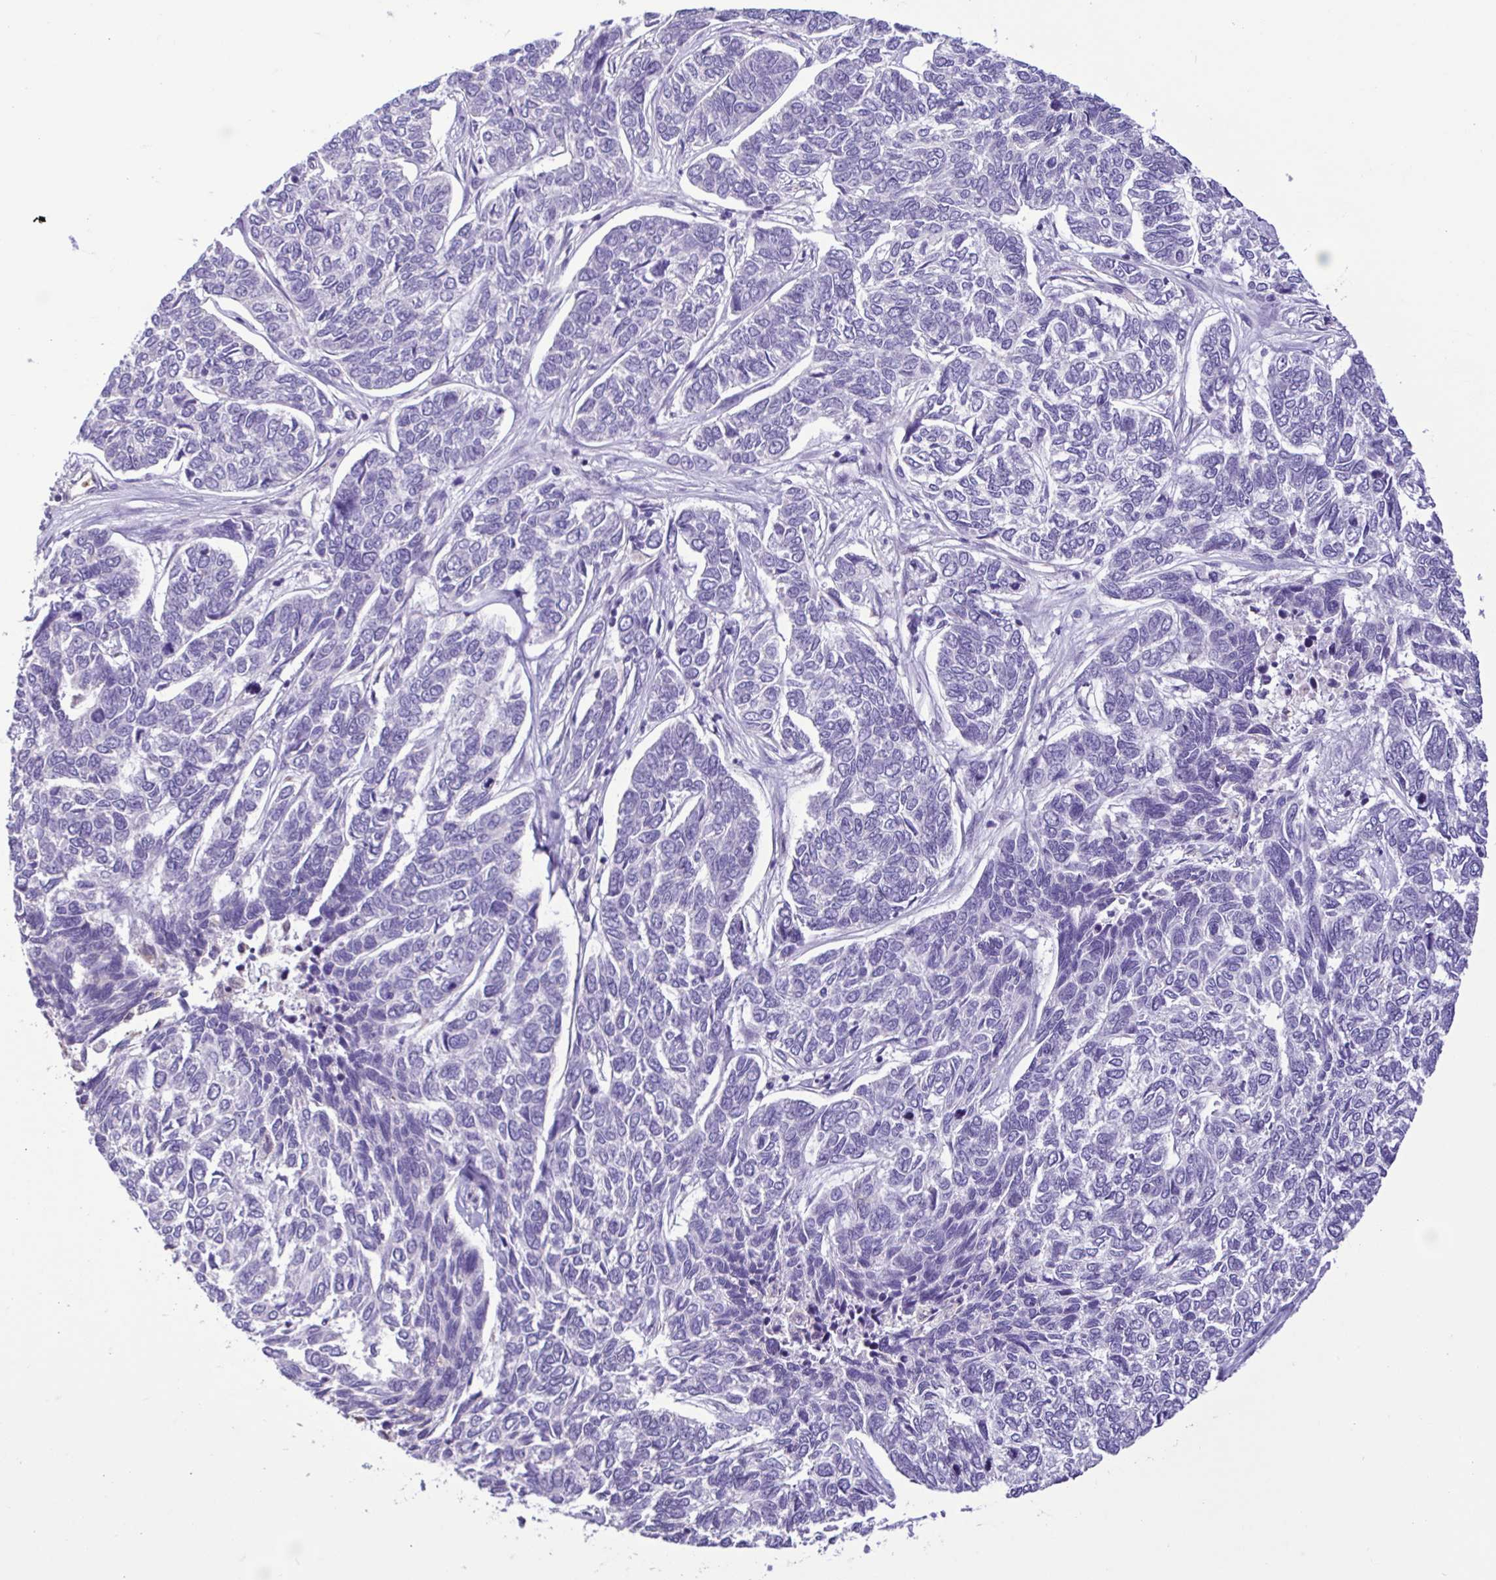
{"staining": {"intensity": "negative", "quantity": "none", "location": "none"}, "tissue": "skin cancer", "cell_type": "Tumor cells", "image_type": "cancer", "snomed": [{"axis": "morphology", "description": "Basal cell carcinoma"}, {"axis": "topography", "description": "Skin"}], "caption": "Immunohistochemical staining of human skin cancer (basal cell carcinoma) exhibits no significant positivity in tumor cells.", "gene": "CBY2", "patient": {"sex": "female", "age": 65}}